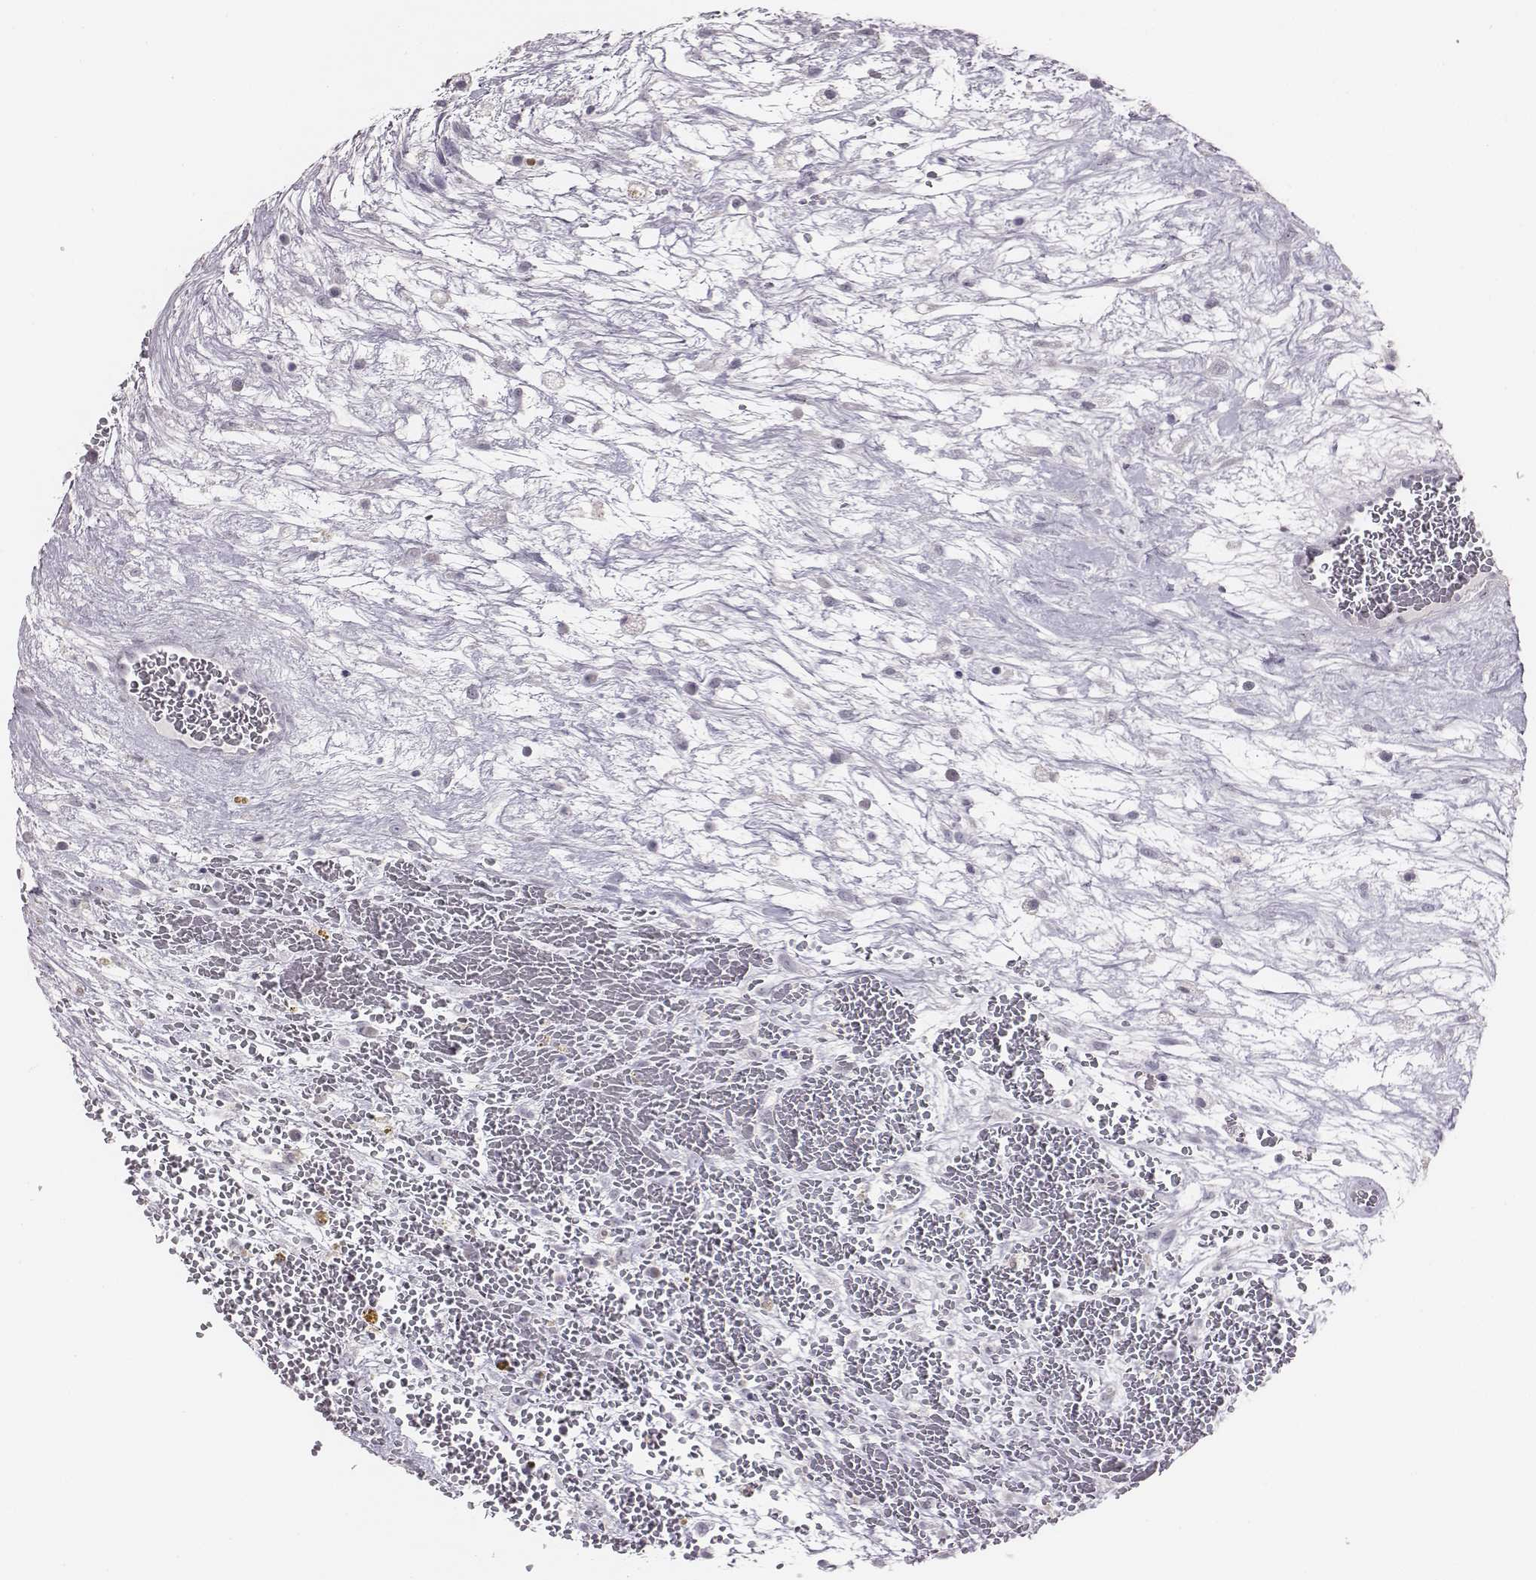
{"staining": {"intensity": "negative", "quantity": "none", "location": "none"}, "tissue": "testis cancer", "cell_type": "Tumor cells", "image_type": "cancer", "snomed": [{"axis": "morphology", "description": "Normal tissue, NOS"}, {"axis": "morphology", "description": "Carcinoma, Embryonal, NOS"}, {"axis": "topography", "description": "Testis"}], "caption": "DAB (3,3'-diaminobenzidine) immunohistochemical staining of human testis cancer shows no significant staining in tumor cells.", "gene": "CACNG4", "patient": {"sex": "male", "age": 32}}